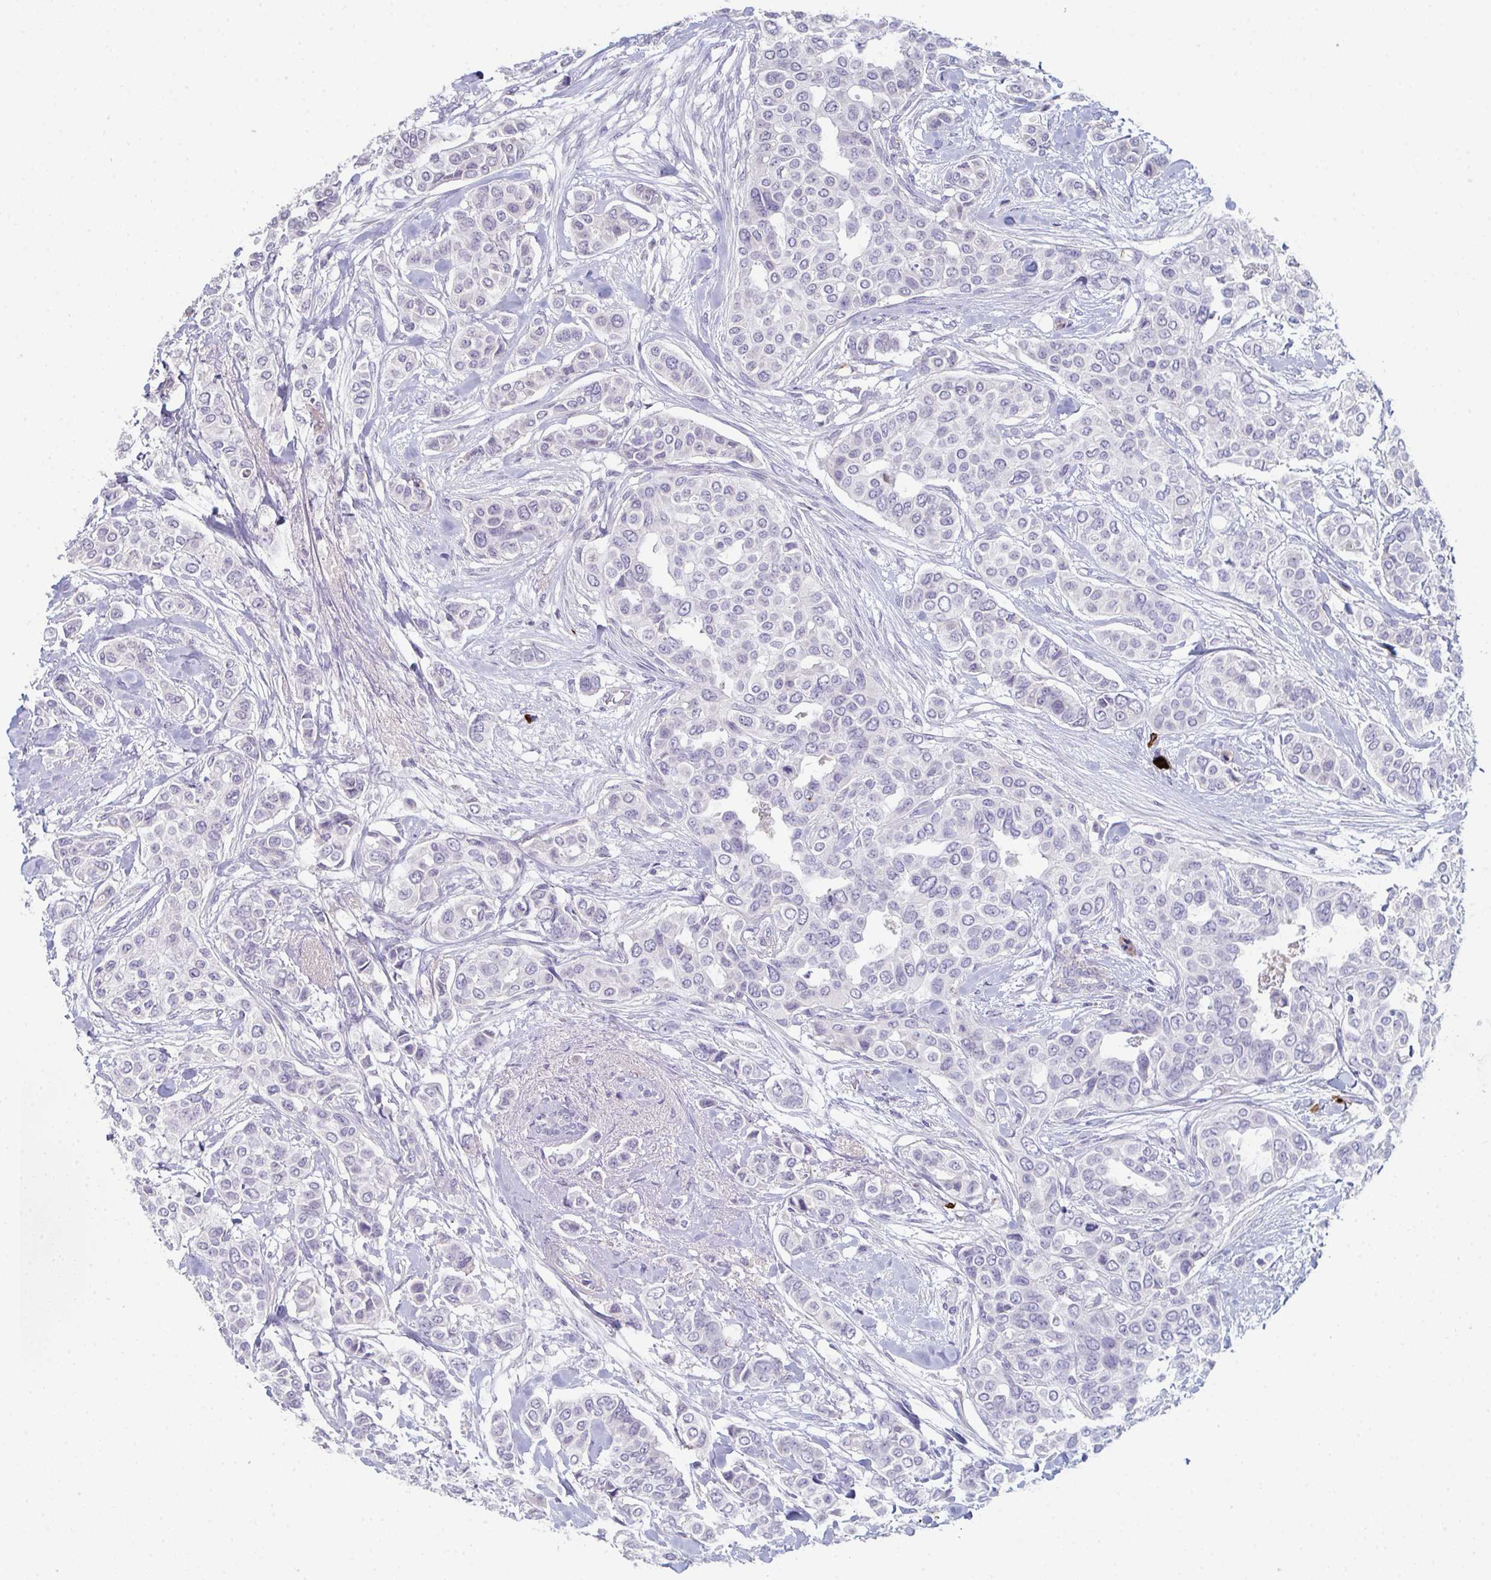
{"staining": {"intensity": "negative", "quantity": "none", "location": "none"}, "tissue": "breast cancer", "cell_type": "Tumor cells", "image_type": "cancer", "snomed": [{"axis": "morphology", "description": "Lobular carcinoma"}, {"axis": "topography", "description": "Breast"}], "caption": "Tumor cells are negative for protein expression in human breast cancer.", "gene": "ADAM21", "patient": {"sex": "female", "age": 51}}